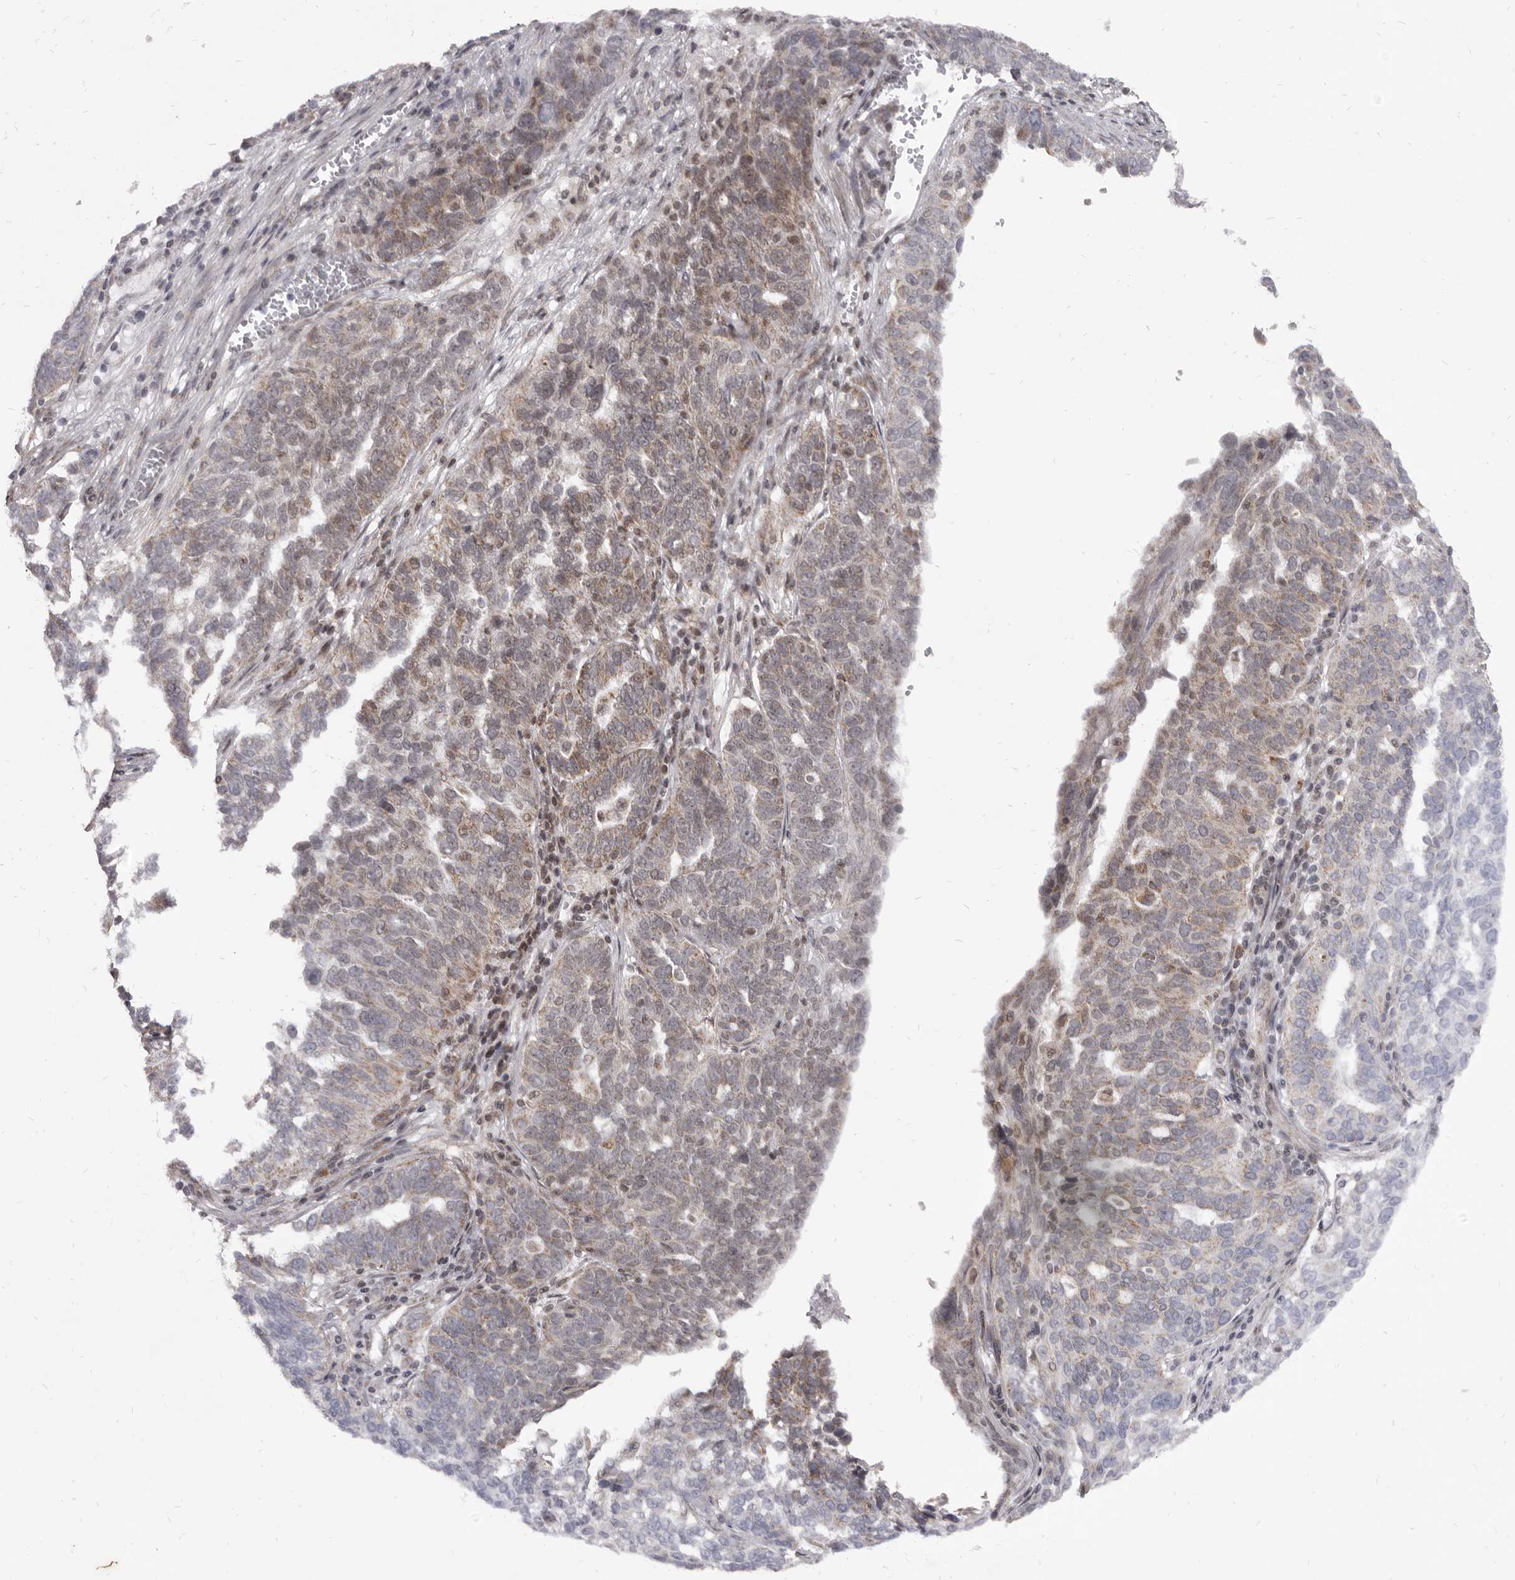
{"staining": {"intensity": "weak", "quantity": "25%-75%", "location": "cytoplasmic/membranous"}, "tissue": "ovarian cancer", "cell_type": "Tumor cells", "image_type": "cancer", "snomed": [{"axis": "morphology", "description": "Cystadenocarcinoma, serous, NOS"}, {"axis": "topography", "description": "Ovary"}], "caption": "IHC micrograph of neoplastic tissue: ovarian cancer (serous cystadenocarcinoma) stained using immunohistochemistry reveals low levels of weak protein expression localized specifically in the cytoplasmic/membranous of tumor cells, appearing as a cytoplasmic/membranous brown color.", "gene": "THUMPD1", "patient": {"sex": "female", "age": 59}}